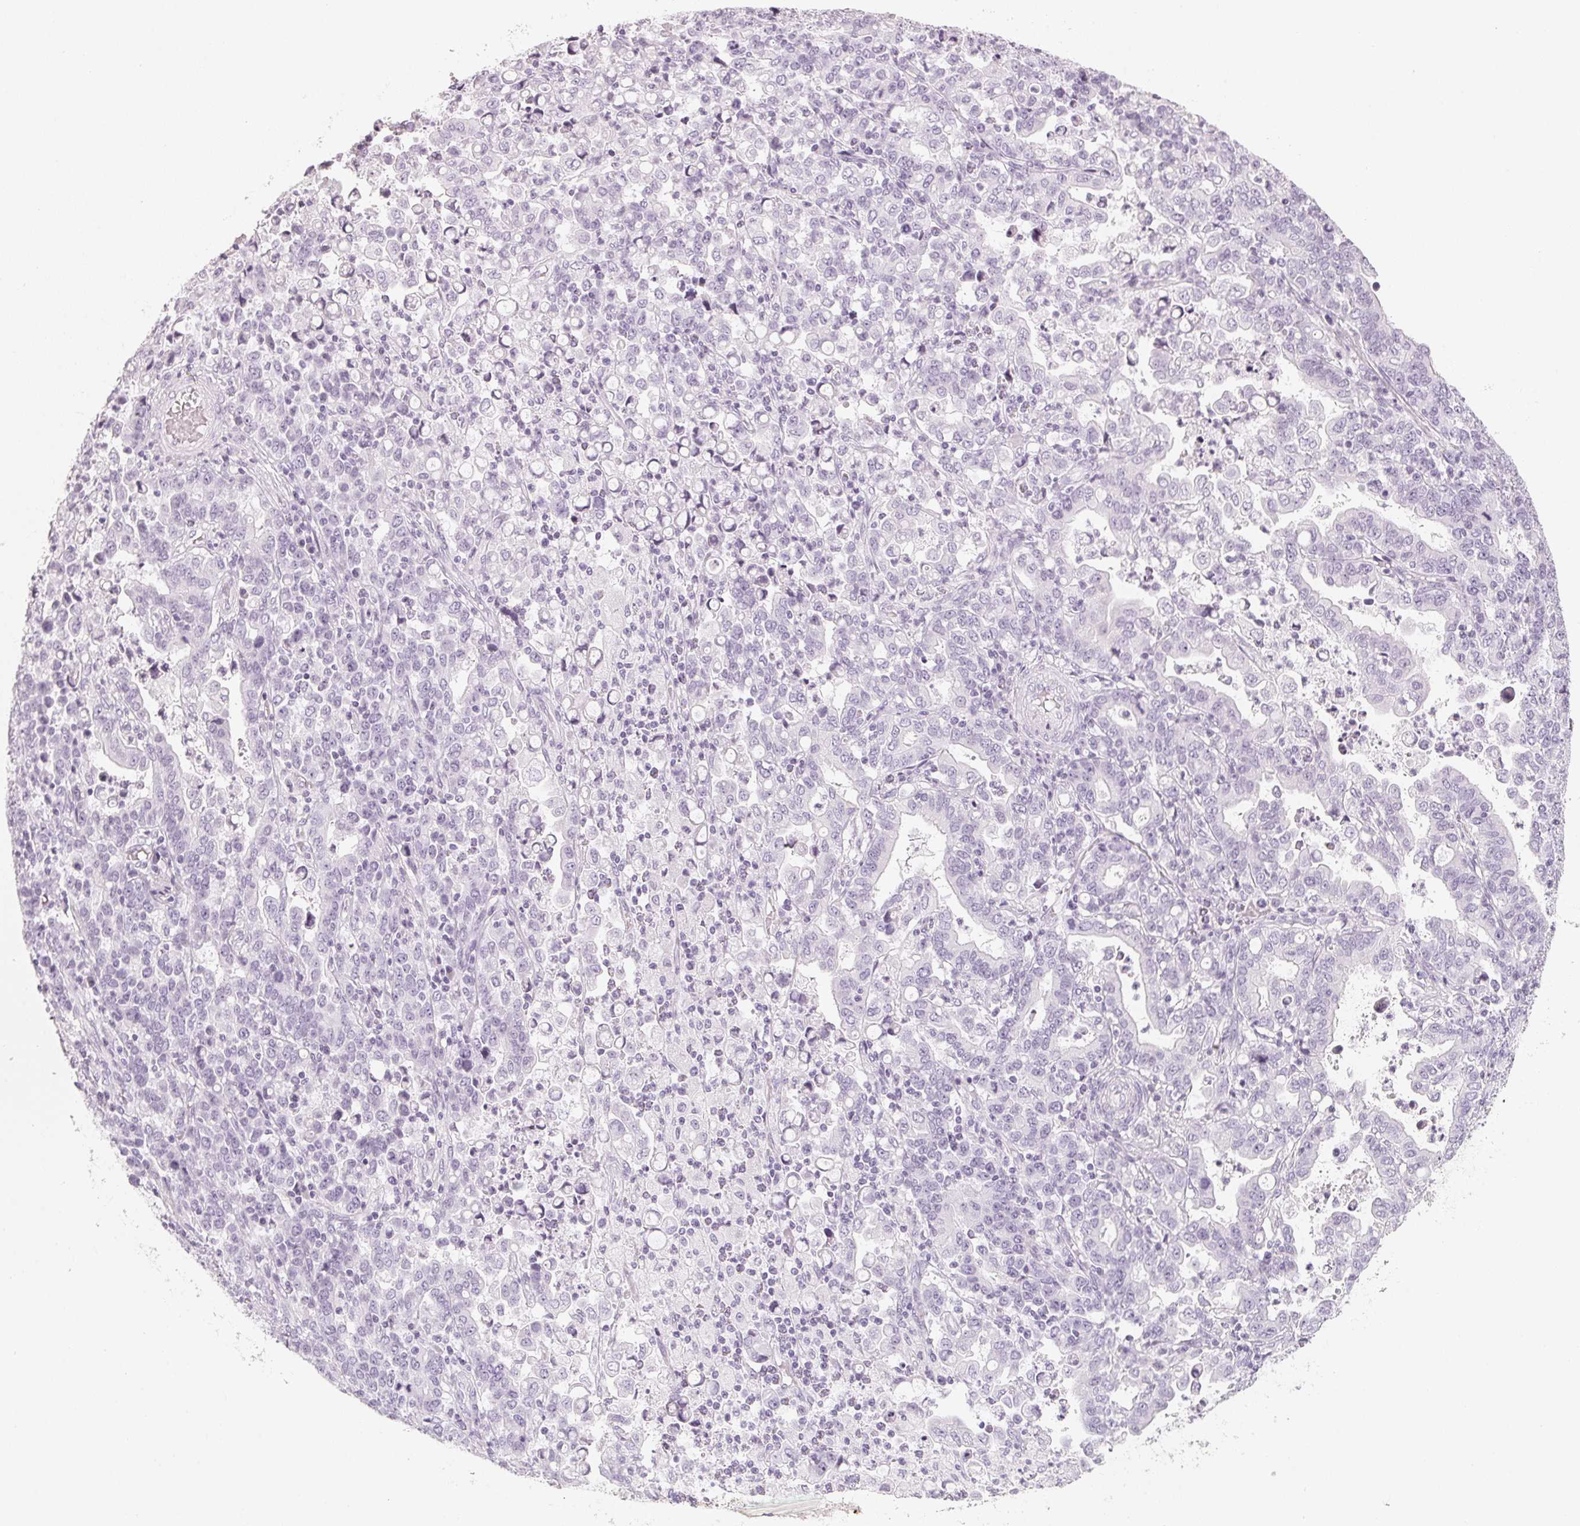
{"staining": {"intensity": "negative", "quantity": "none", "location": "none"}, "tissue": "stomach cancer", "cell_type": "Tumor cells", "image_type": "cancer", "snomed": [{"axis": "morphology", "description": "Adenocarcinoma, NOS"}, {"axis": "topography", "description": "Stomach, upper"}], "caption": "Immunohistochemical staining of stomach adenocarcinoma displays no significant positivity in tumor cells. (Stains: DAB (3,3'-diaminobenzidine) IHC with hematoxylin counter stain, Microscopy: brightfield microscopy at high magnification).", "gene": "SLC22A8", "patient": {"sex": "male", "age": 69}}